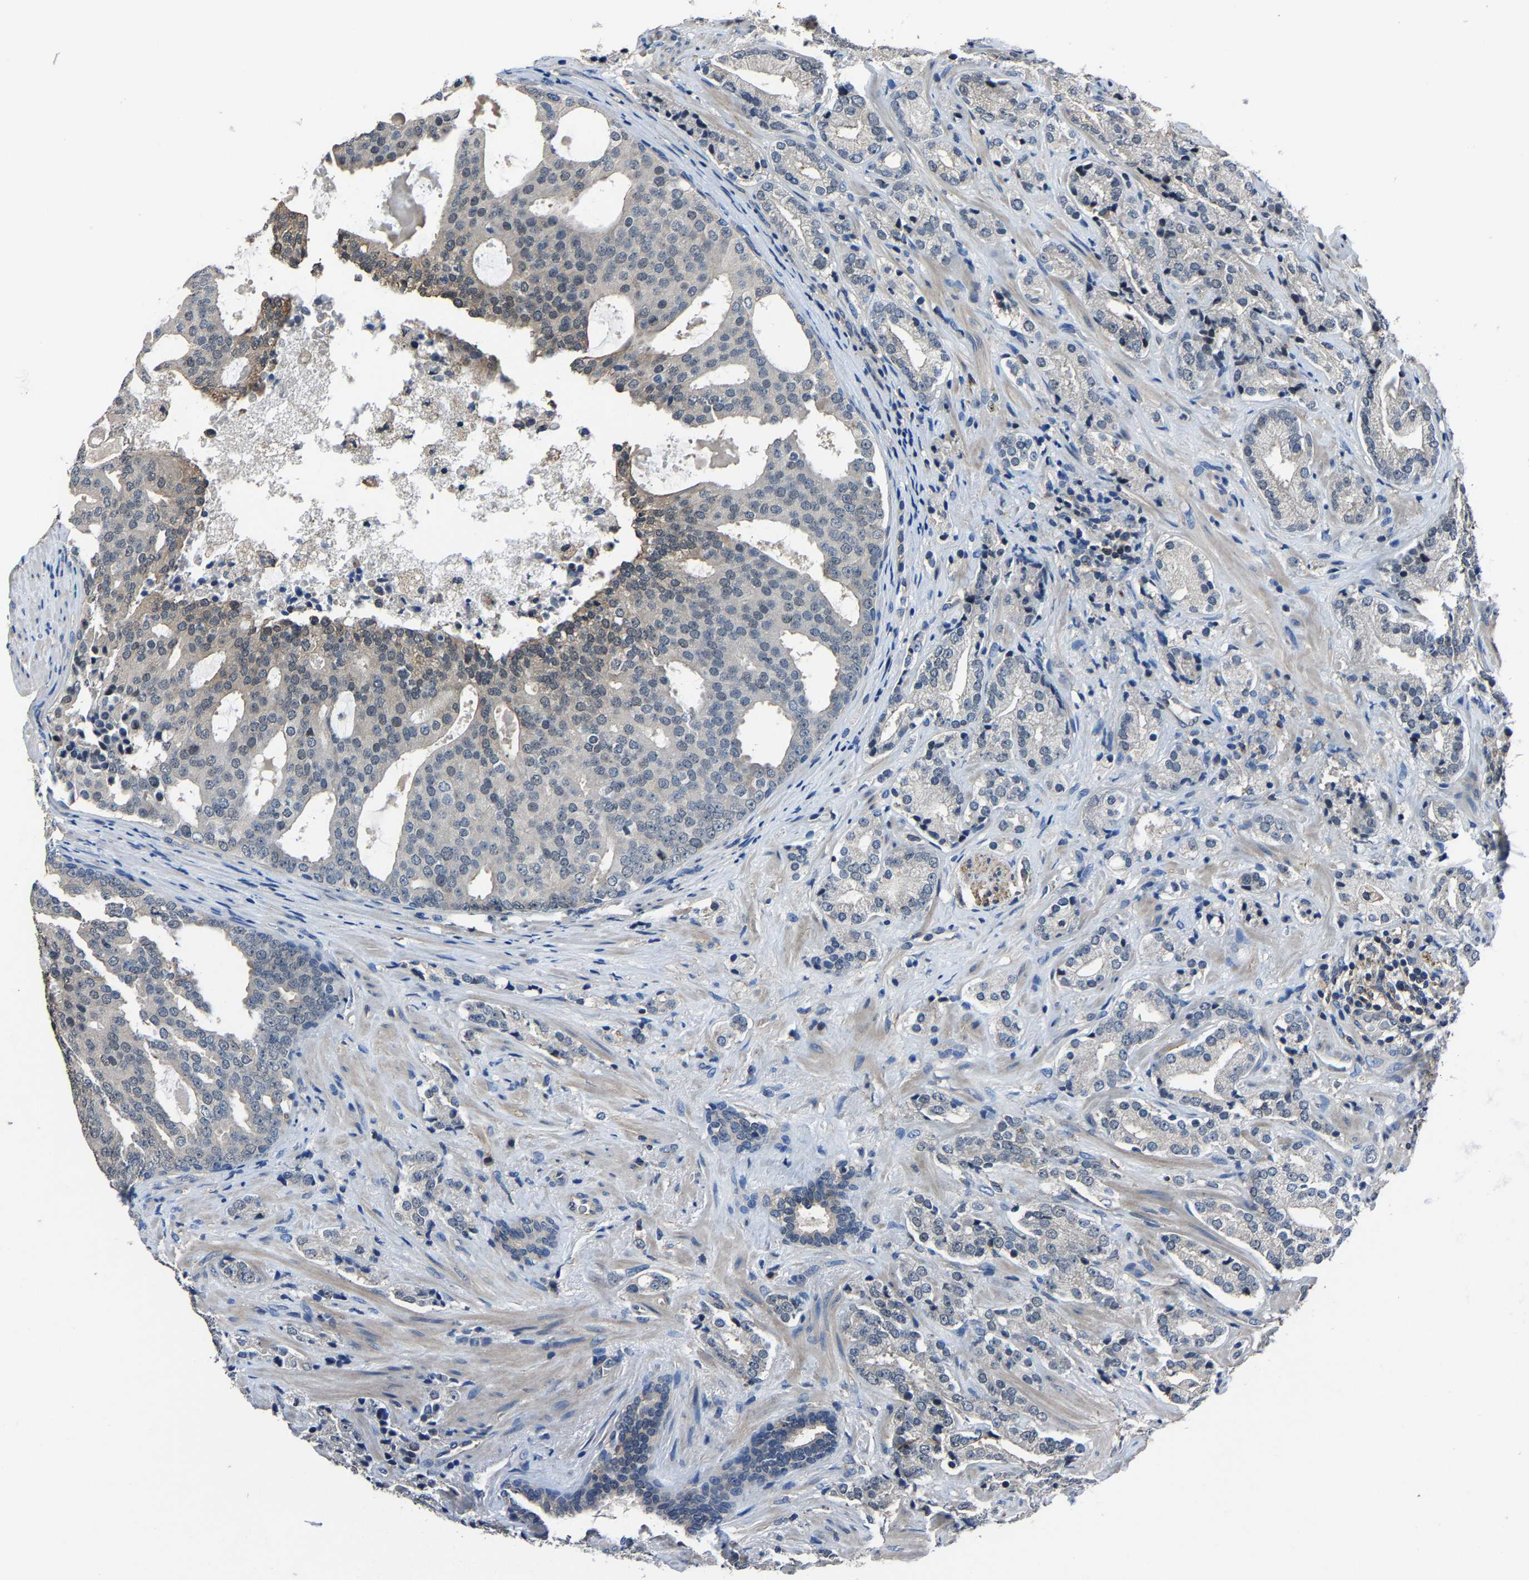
{"staining": {"intensity": "negative", "quantity": "none", "location": "none"}, "tissue": "prostate cancer", "cell_type": "Tumor cells", "image_type": "cancer", "snomed": [{"axis": "morphology", "description": "Adenocarcinoma, High grade"}, {"axis": "topography", "description": "Prostate"}], "caption": "Image shows no protein staining in tumor cells of prostate high-grade adenocarcinoma tissue.", "gene": "STRBP", "patient": {"sex": "male", "age": 71}}